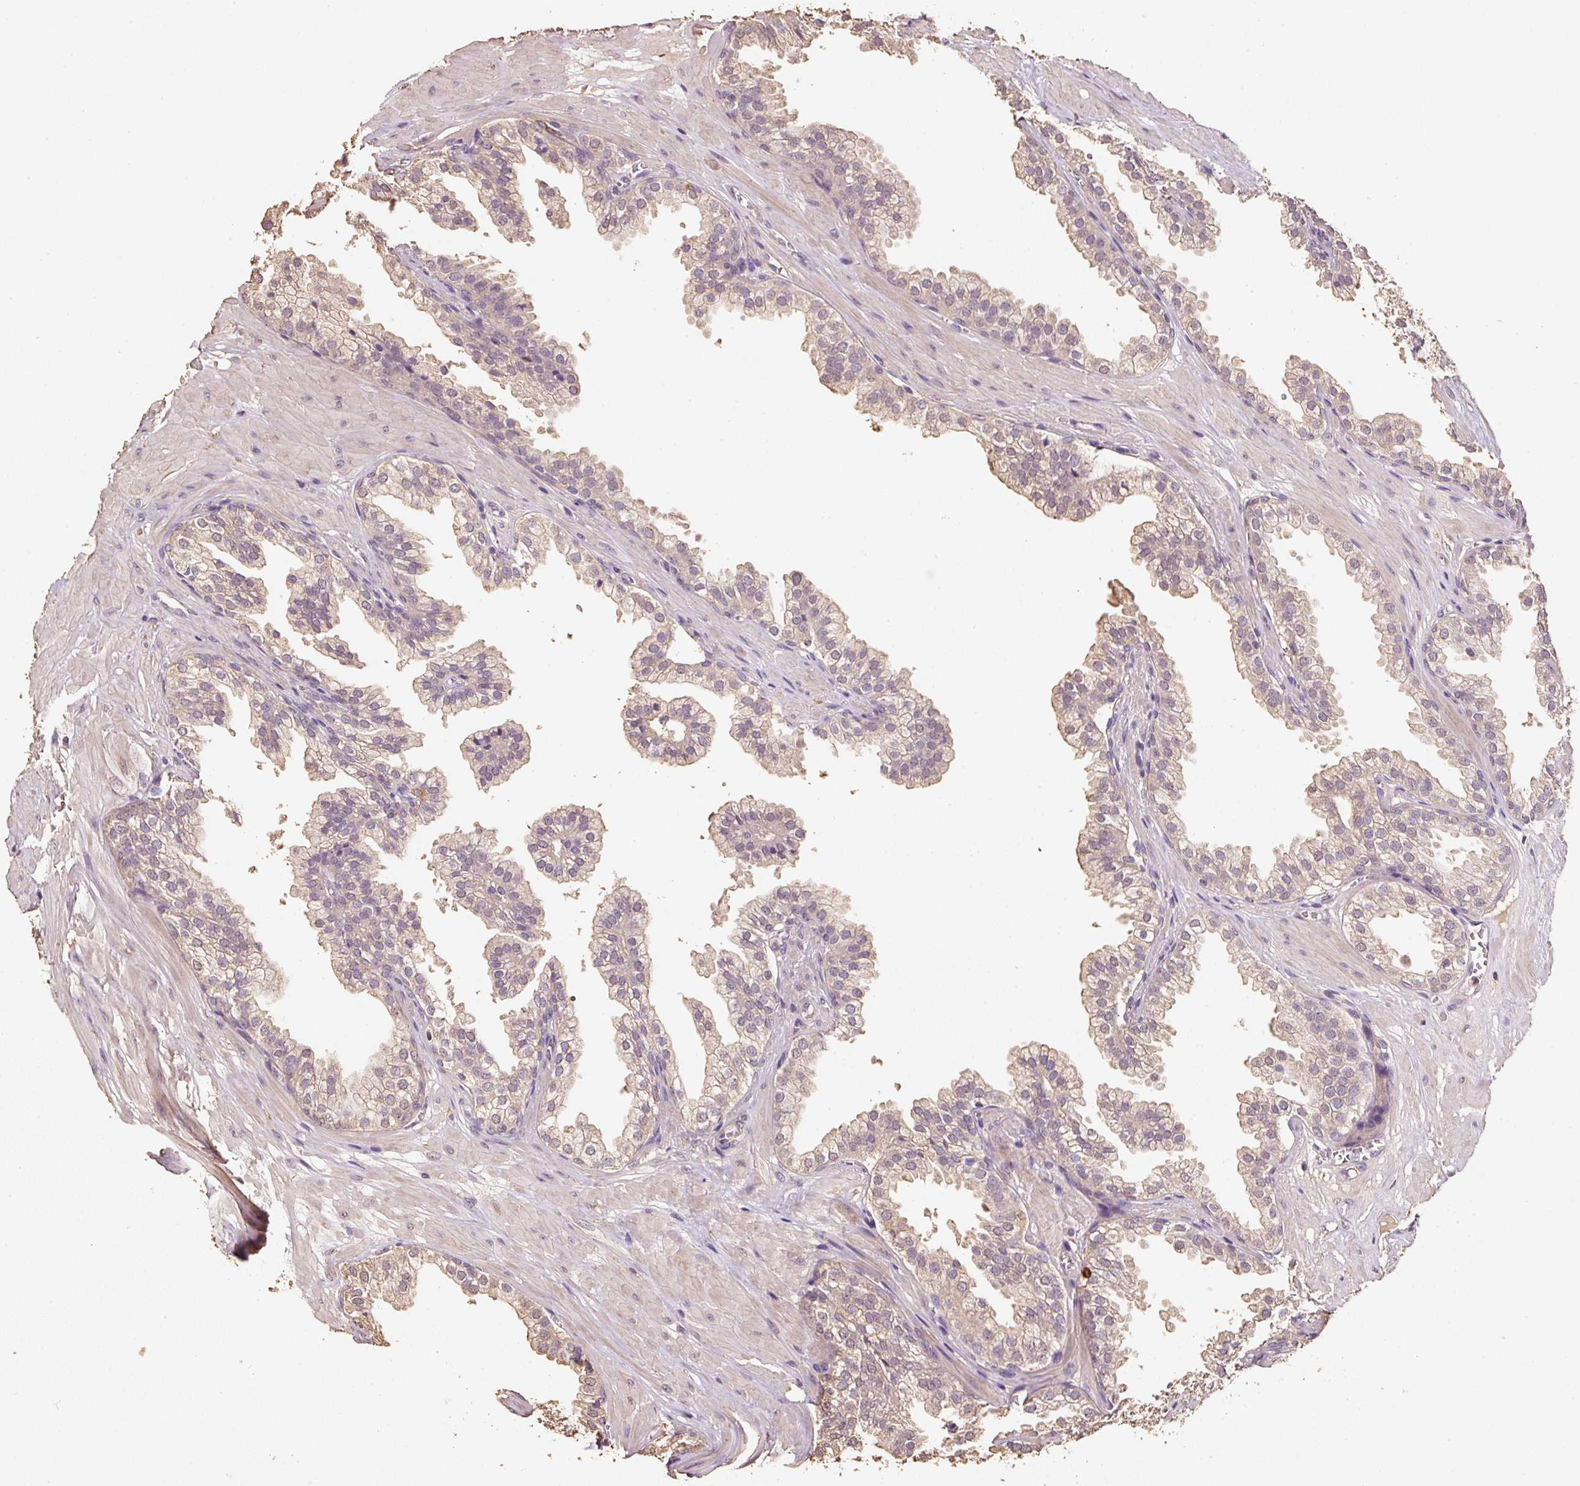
{"staining": {"intensity": "weak", "quantity": ">75%", "location": "cytoplasmic/membranous"}, "tissue": "prostate", "cell_type": "Glandular cells", "image_type": "normal", "snomed": [{"axis": "morphology", "description": "Normal tissue, NOS"}, {"axis": "topography", "description": "Prostate"}, {"axis": "topography", "description": "Peripheral nerve tissue"}], "caption": "Prostate stained with immunohistochemistry (IHC) demonstrates weak cytoplasmic/membranous positivity in approximately >75% of glandular cells. (DAB IHC with brightfield microscopy, high magnification).", "gene": "HERC2", "patient": {"sex": "male", "age": 55}}